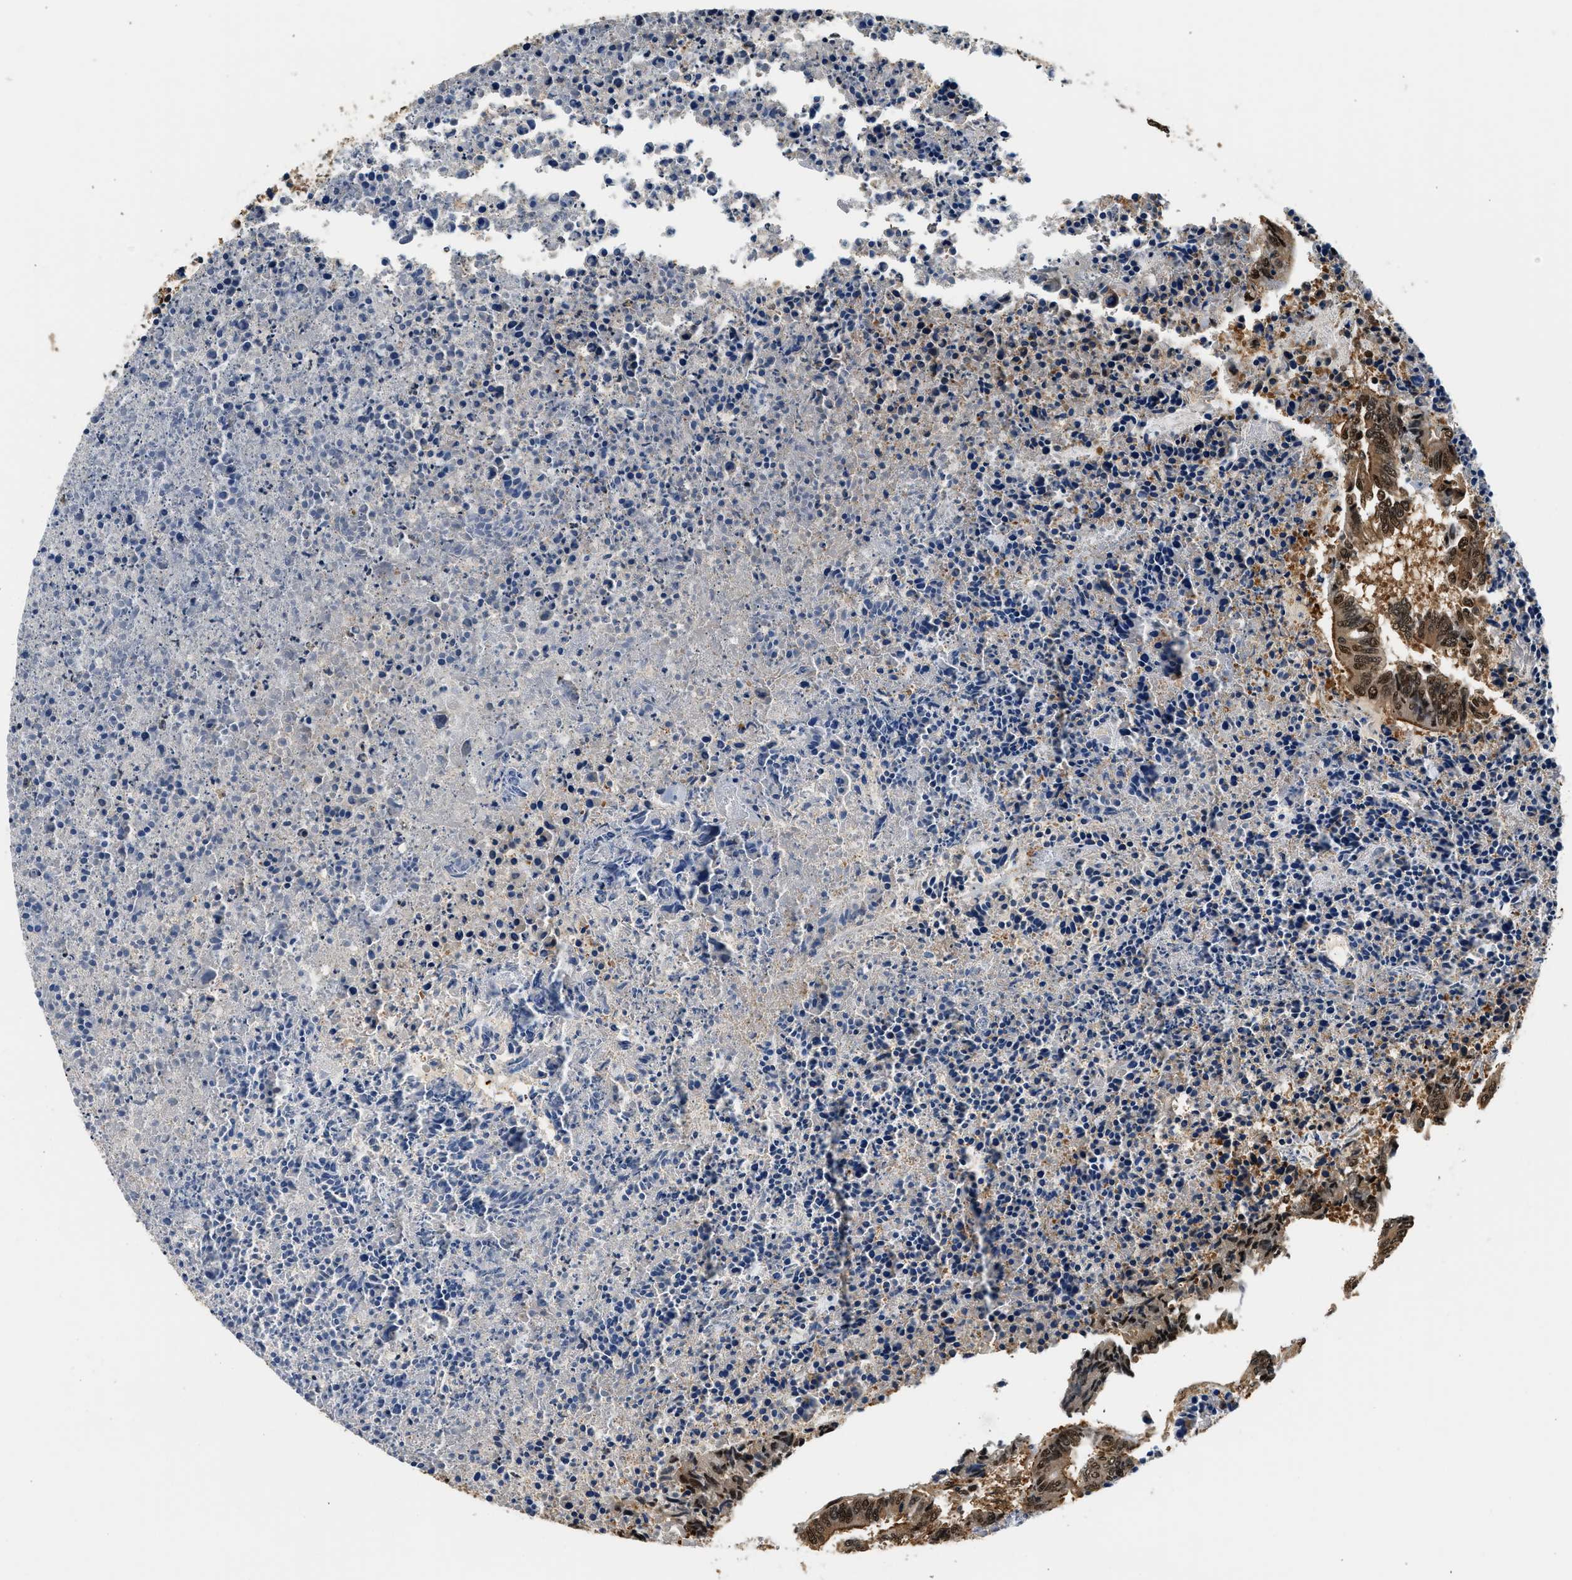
{"staining": {"intensity": "strong", "quantity": ">75%", "location": "cytoplasmic/membranous,nuclear"}, "tissue": "colorectal cancer", "cell_type": "Tumor cells", "image_type": "cancer", "snomed": [{"axis": "morphology", "description": "Adenocarcinoma, NOS"}, {"axis": "topography", "description": "Rectum"}], "caption": "Strong cytoplasmic/membranous and nuclear expression for a protein is identified in about >75% of tumor cells of colorectal adenocarcinoma using IHC.", "gene": "PSMD3", "patient": {"sex": "male", "age": 63}}